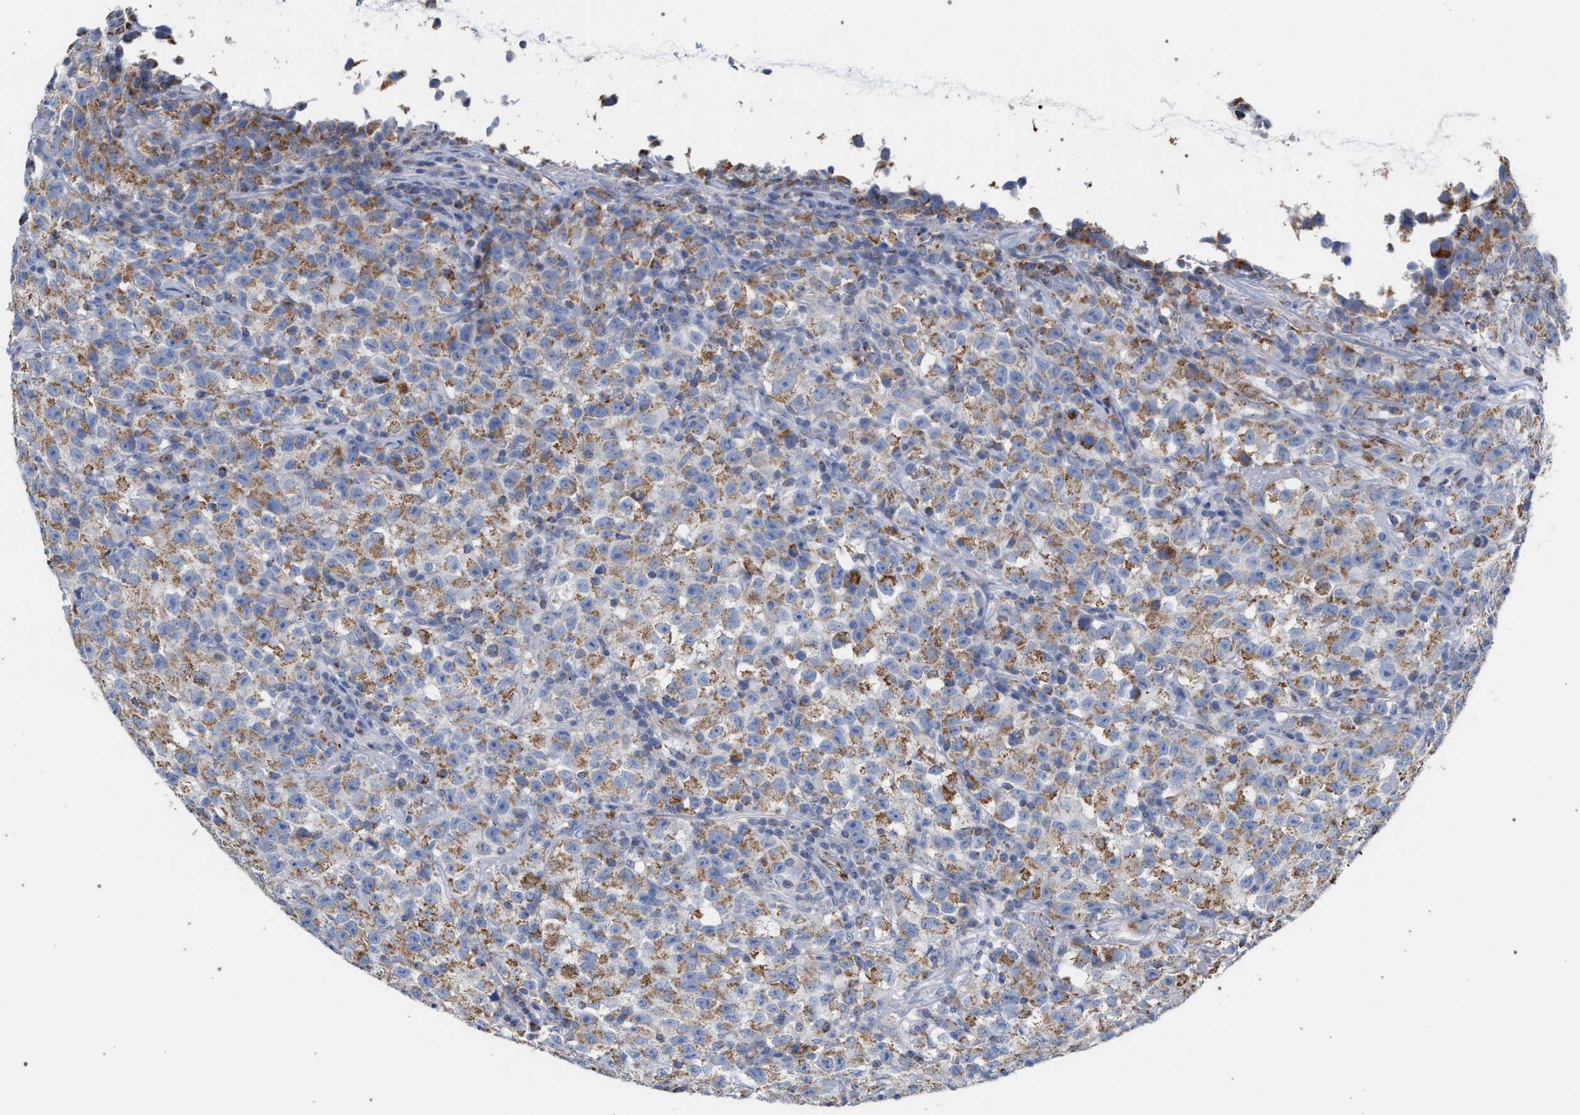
{"staining": {"intensity": "moderate", "quantity": ">75%", "location": "cytoplasmic/membranous"}, "tissue": "testis cancer", "cell_type": "Tumor cells", "image_type": "cancer", "snomed": [{"axis": "morphology", "description": "Seminoma, NOS"}, {"axis": "topography", "description": "Testis"}], "caption": "Immunohistochemistry (DAB) staining of human testis seminoma shows moderate cytoplasmic/membranous protein staining in approximately >75% of tumor cells.", "gene": "ECI2", "patient": {"sex": "male", "age": 22}}